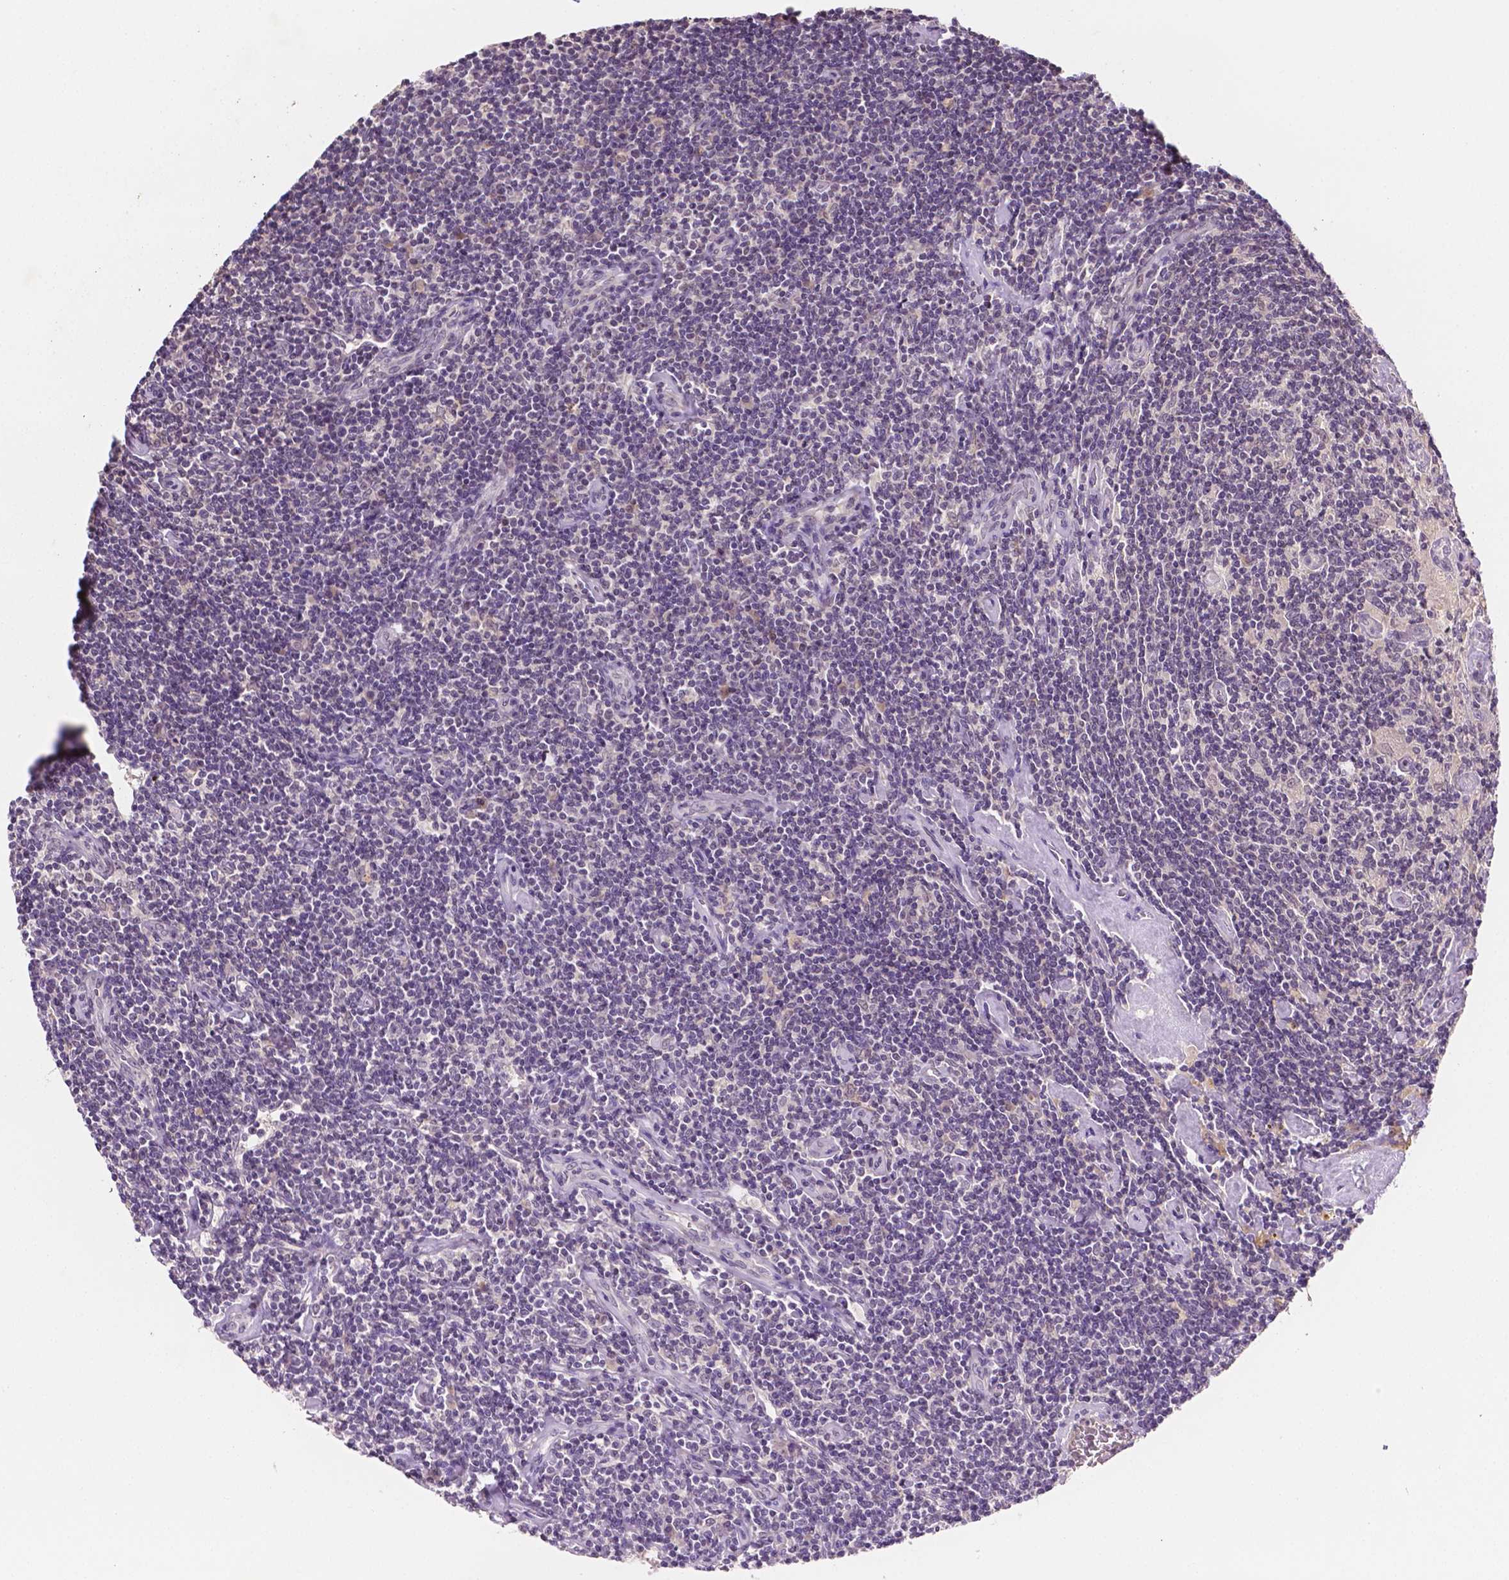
{"staining": {"intensity": "negative", "quantity": "none", "location": "none"}, "tissue": "lymphoma", "cell_type": "Tumor cells", "image_type": "cancer", "snomed": [{"axis": "morphology", "description": "Hodgkin's disease, NOS"}, {"axis": "topography", "description": "Lymph node"}], "caption": "Immunohistochemistry (IHC) image of neoplastic tissue: Hodgkin's disease stained with DAB (3,3'-diaminobenzidine) reveals no significant protein expression in tumor cells.", "gene": "MROH6", "patient": {"sex": "male", "age": 40}}